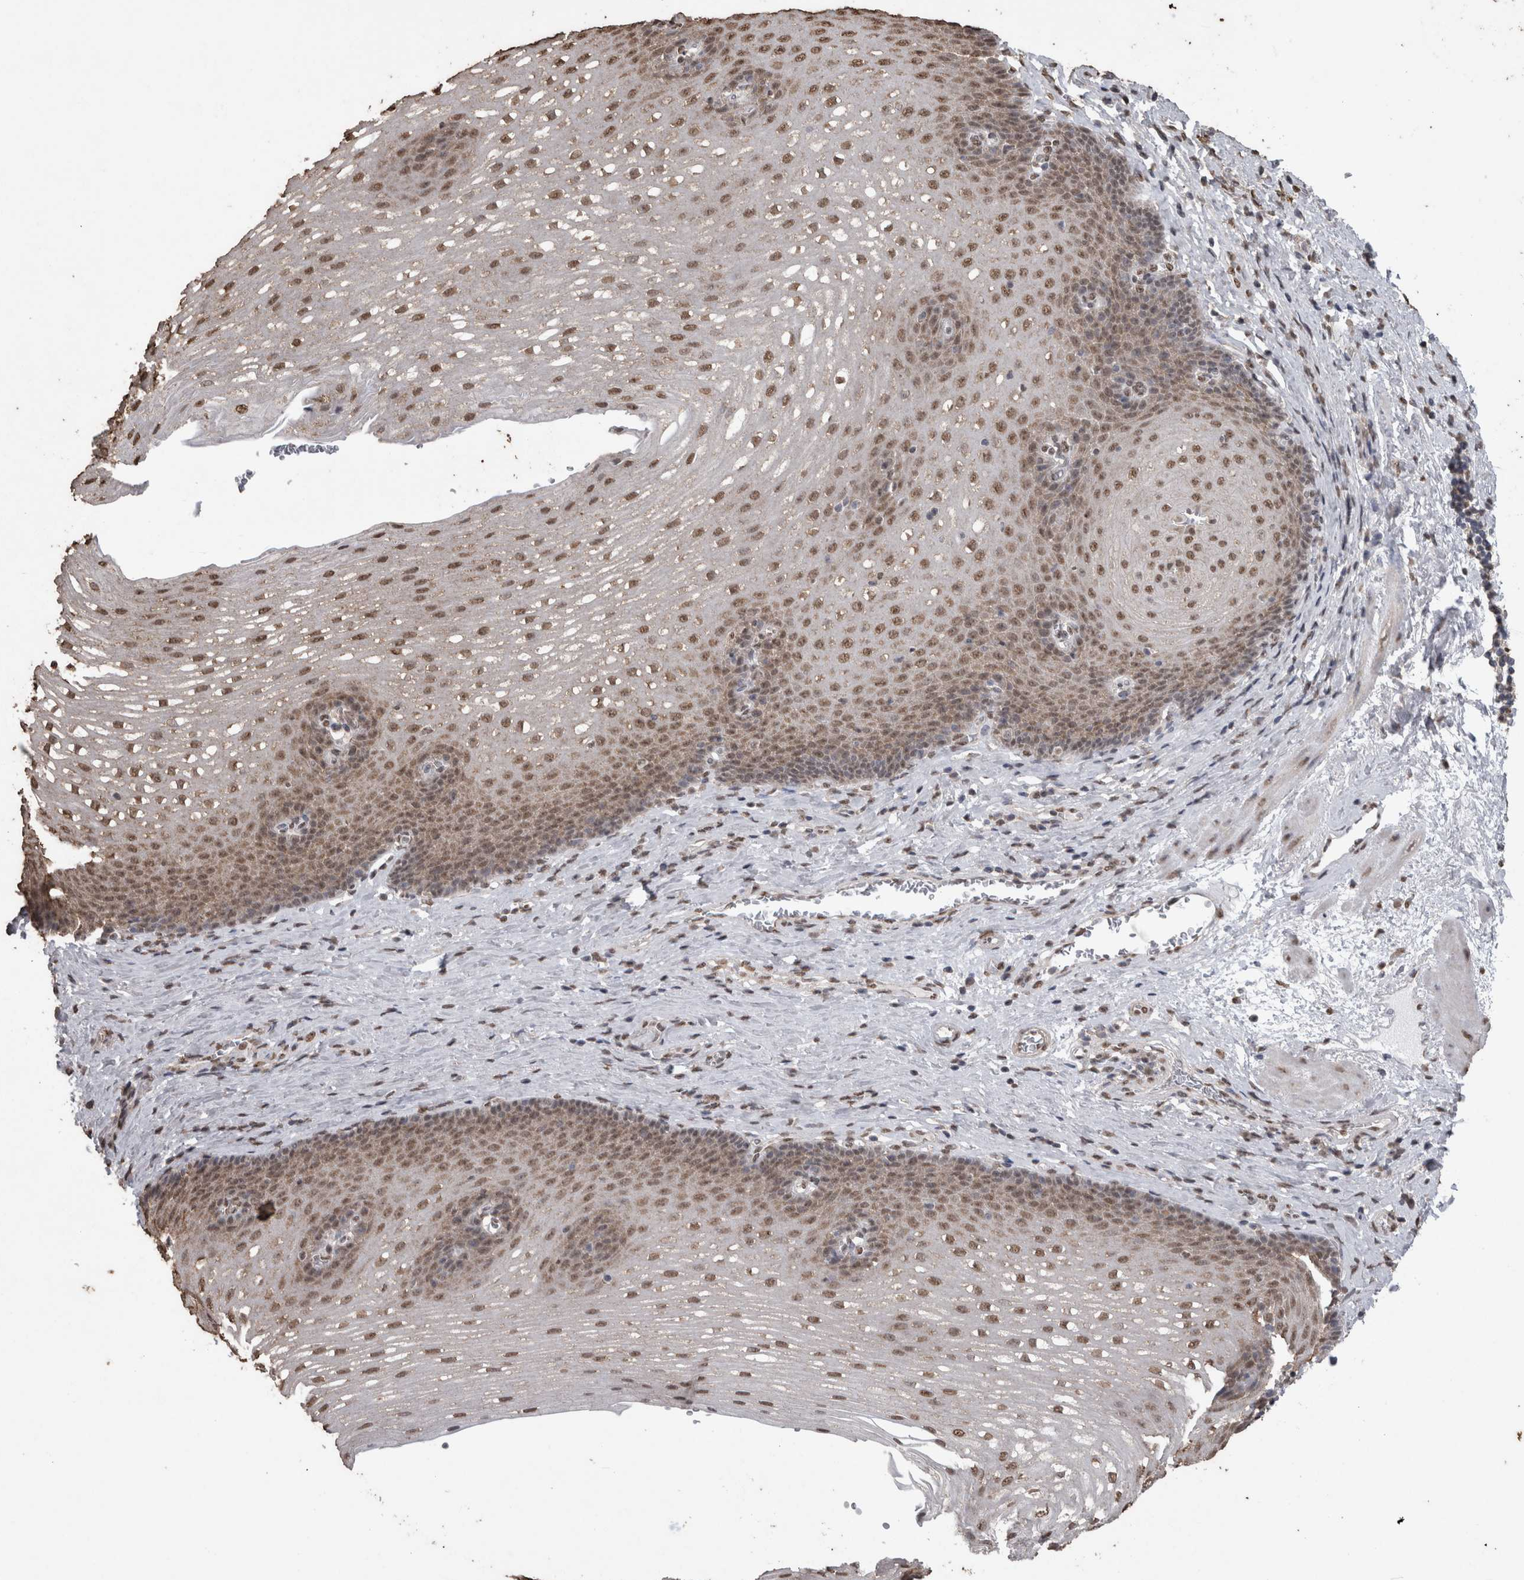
{"staining": {"intensity": "moderate", "quantity": ">75%", "location": "nuclear"}, "tissue": "esophagus", "cell_type": "Squamous epithelial cells", "image_type": "normal", "snomed": [{"axis": "morphology", "description": "Normal tissue, NOS"}, {"axis": "topography", "description": "Esophagus"}], "caption": "Protein staining shows moderate nuclear staining in about >75% of squamous epithelial cells in normal esophagus. (DAB (3,3'-diaminobenzidine) = brown stain, brightfield microscopy at high magnification).", "gene": "SMAD7", "patient": {"sex": "male", "age": 48}}